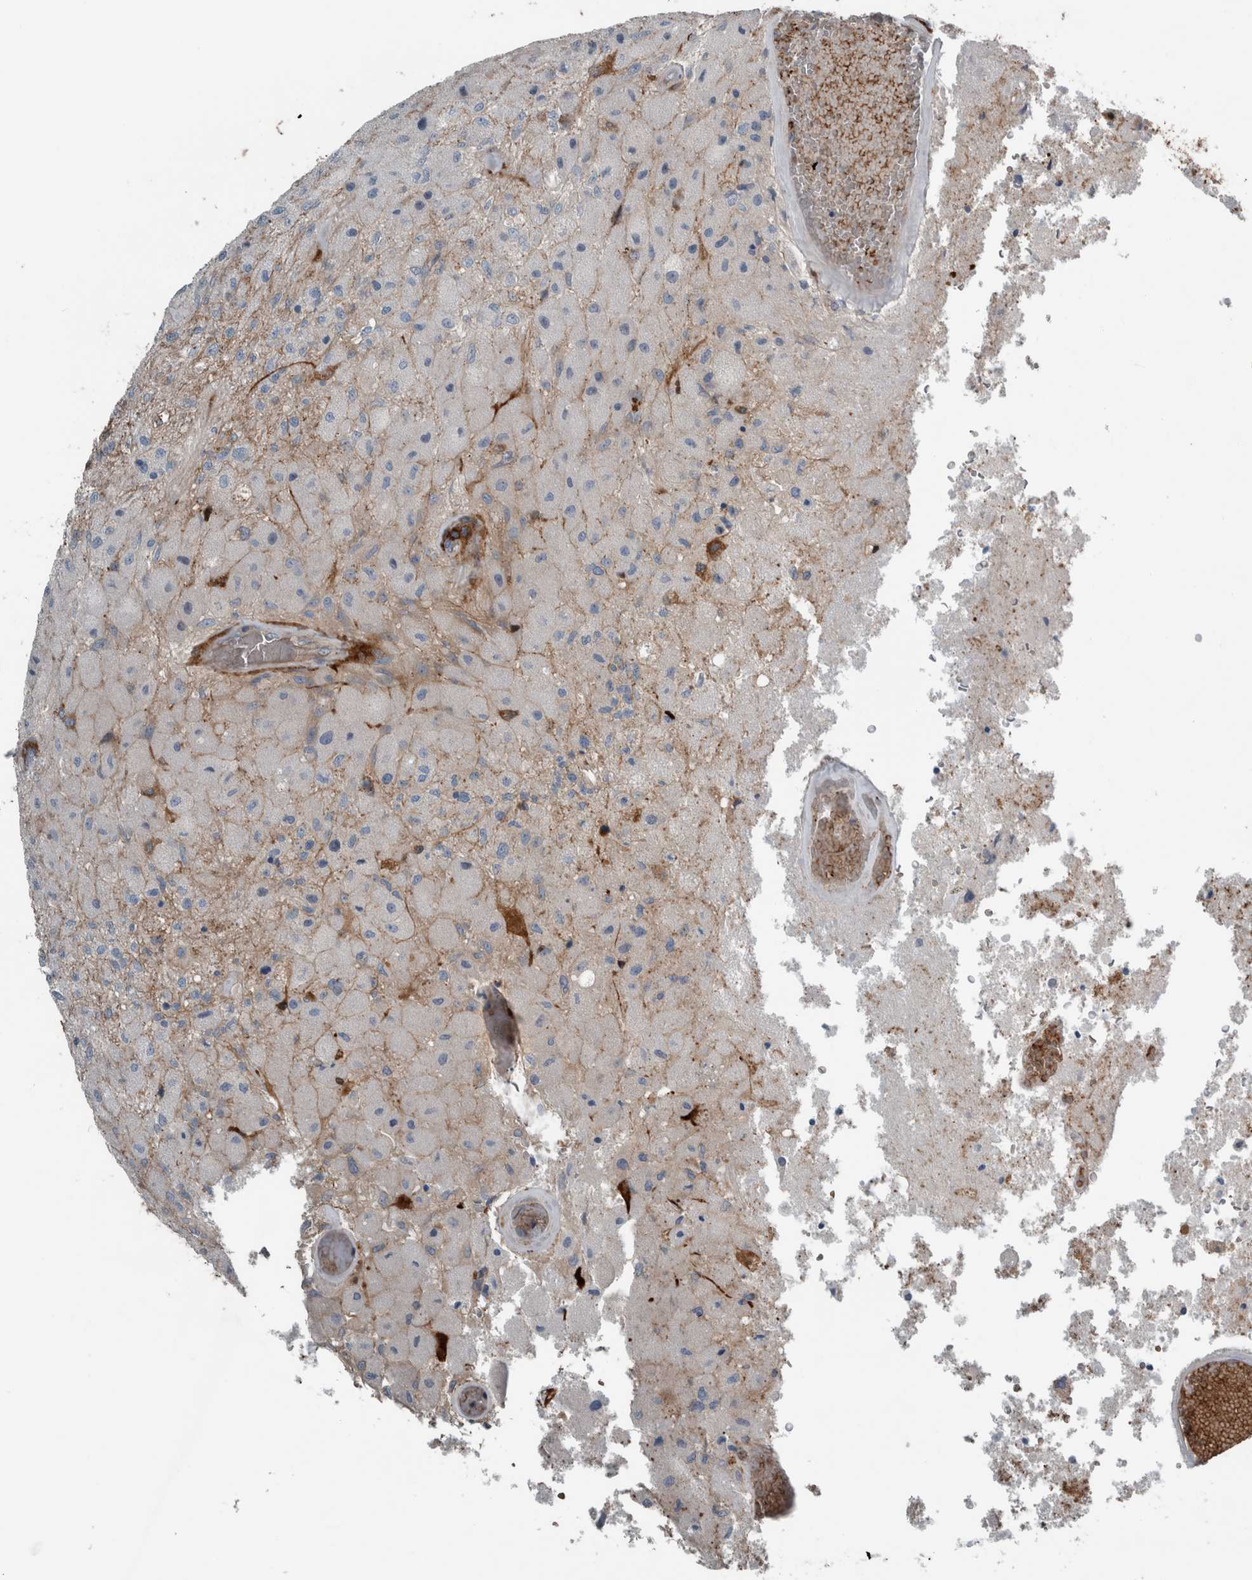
{"staining": {"intensity": "moderate", "quantity": "25%-75%", "location": "cytoplasmic/membranous"}, "tissue": "glioma", "cell_type": "Tumor cells", "image_type": "cancer", "snomed": [{"axis": "morphology", "description": "Normal tissue, NOS"}, {"axis": "morphology", "description": "Glioma, malignant, High grade"}, {"axis": "topography", "description": "Cerebral cortex"}], "caption": "A histopathology image showing moderate cytoplasmic/membranous expression in approximately 25%-75% of tumor cells in high-grade glioma (malignant), as visualized by brown immunohistochemical staining.", "gene": "GLT8D2", "patient": {"sex": "male", "age": 77}}